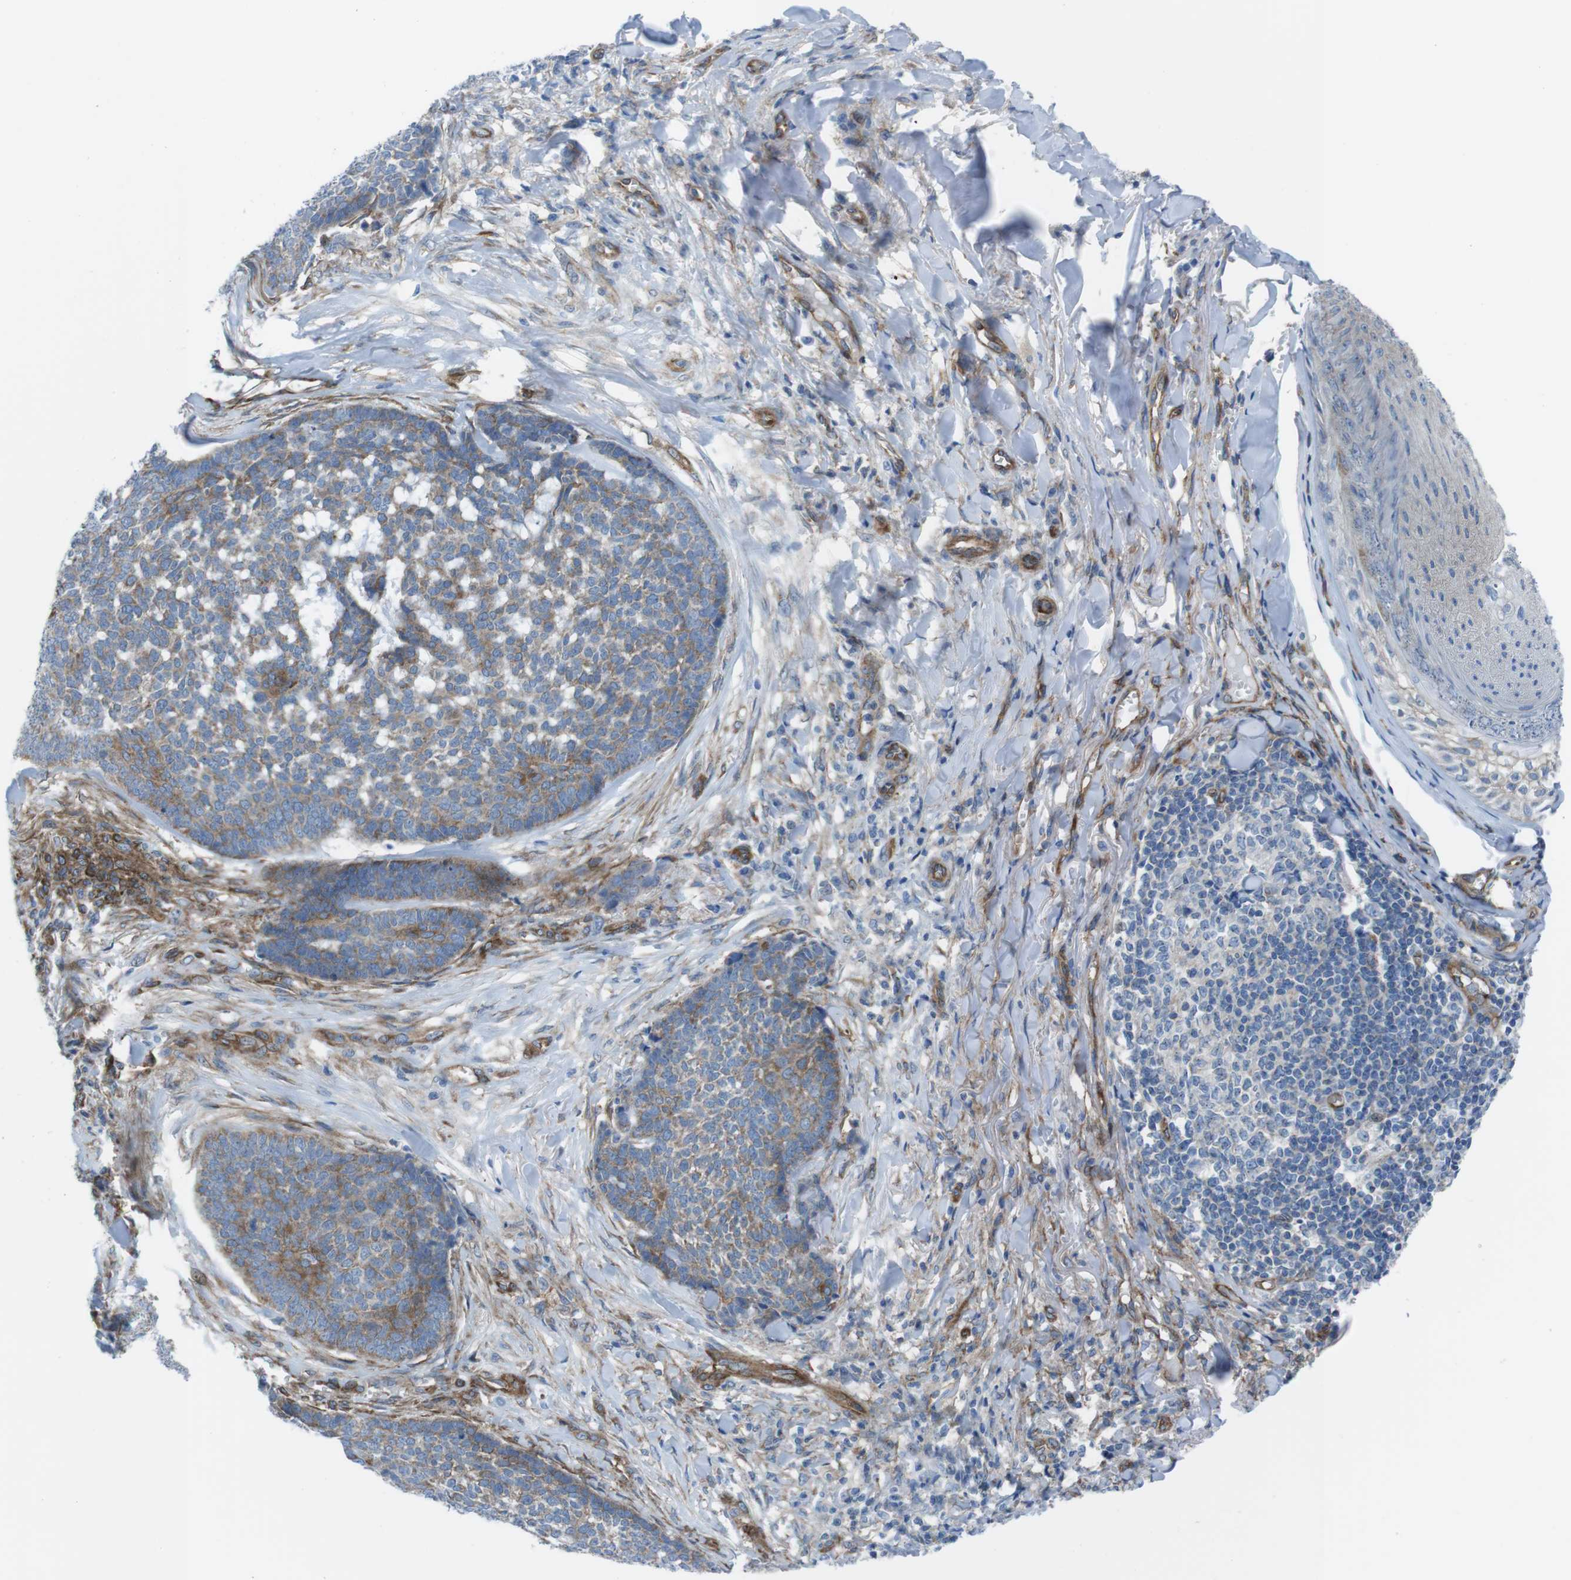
{"staining": {"intensity": "moderate", "quantity": "25%-75%", "location": "cytoplasmic/membranous"}, "tissue": "skin cancer", "cell_type": "Tumor cells", "image_type": "cancer", "snomed": [{"axis": "morphology", "description": "Basal cell carcinoma"}, {"axis": "topography", "description": "Skin"}], "caption": "Skin cancer tissue displays moderate cytoplasmic/membranous positivity in about 25%-75% of tumor cells", "gene": "DIAPH2", "patient": {"sex": "male", "age": 84}}